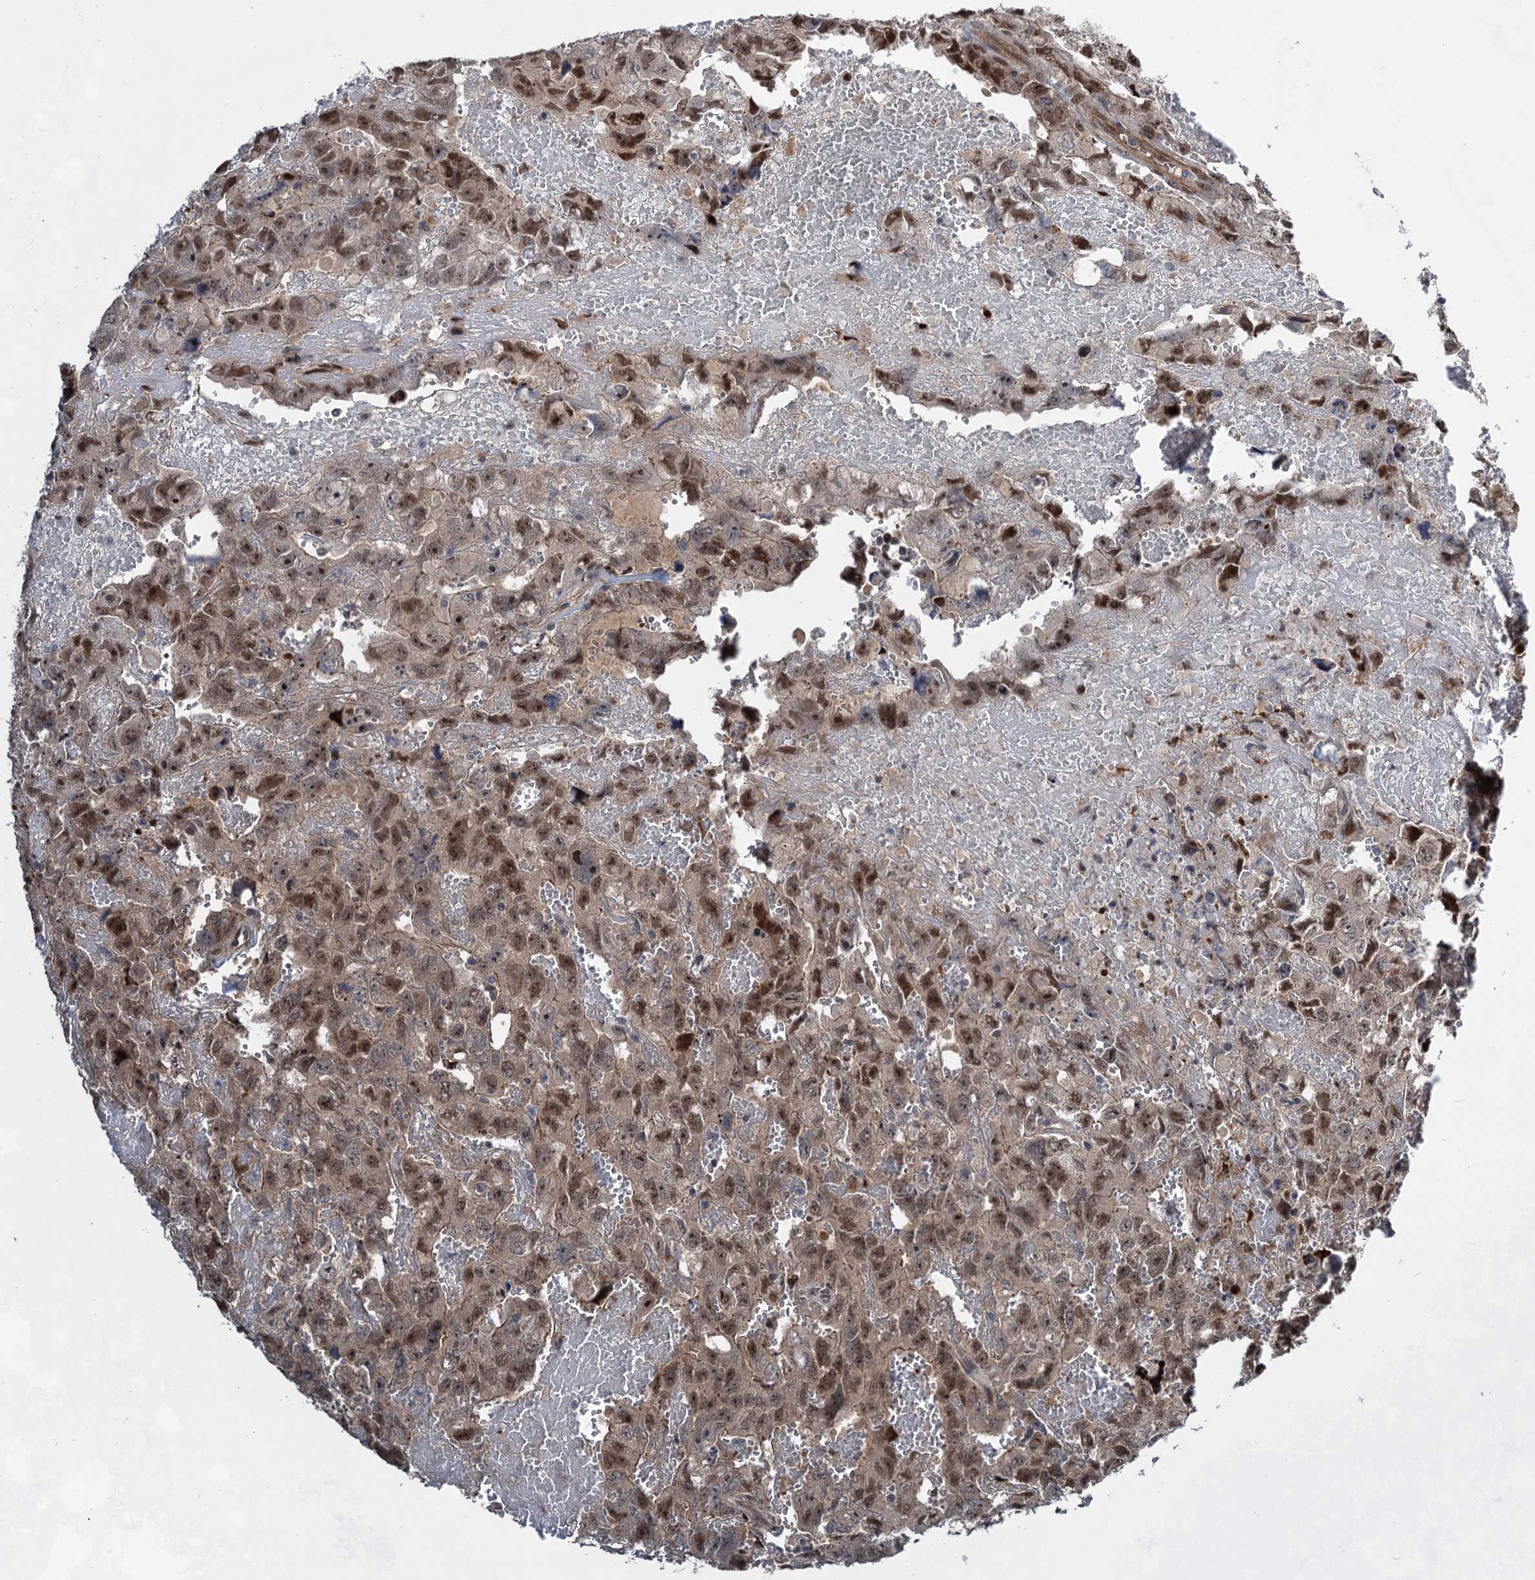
{"staining": {"intensity": "moderate", "quantity": ">75%", "location": "nuclear"}, "tissue": "testis cancer", "cell_type": "Tumor cells", "image_type": "cancer", "snomed": [{"axis": "morphology", "description": "Carcinoma, Embryonal, NOS"}, {"axis": "topography", "description": "Testis"}], "caption": "Human testis embryonal carcinoma stained with a brown dye demonstrates moderate nuclear positive expression in approximately >75% of tumor cells.", "gene": "GPBP1", "patient": {"sex": "male", "age": 45}}